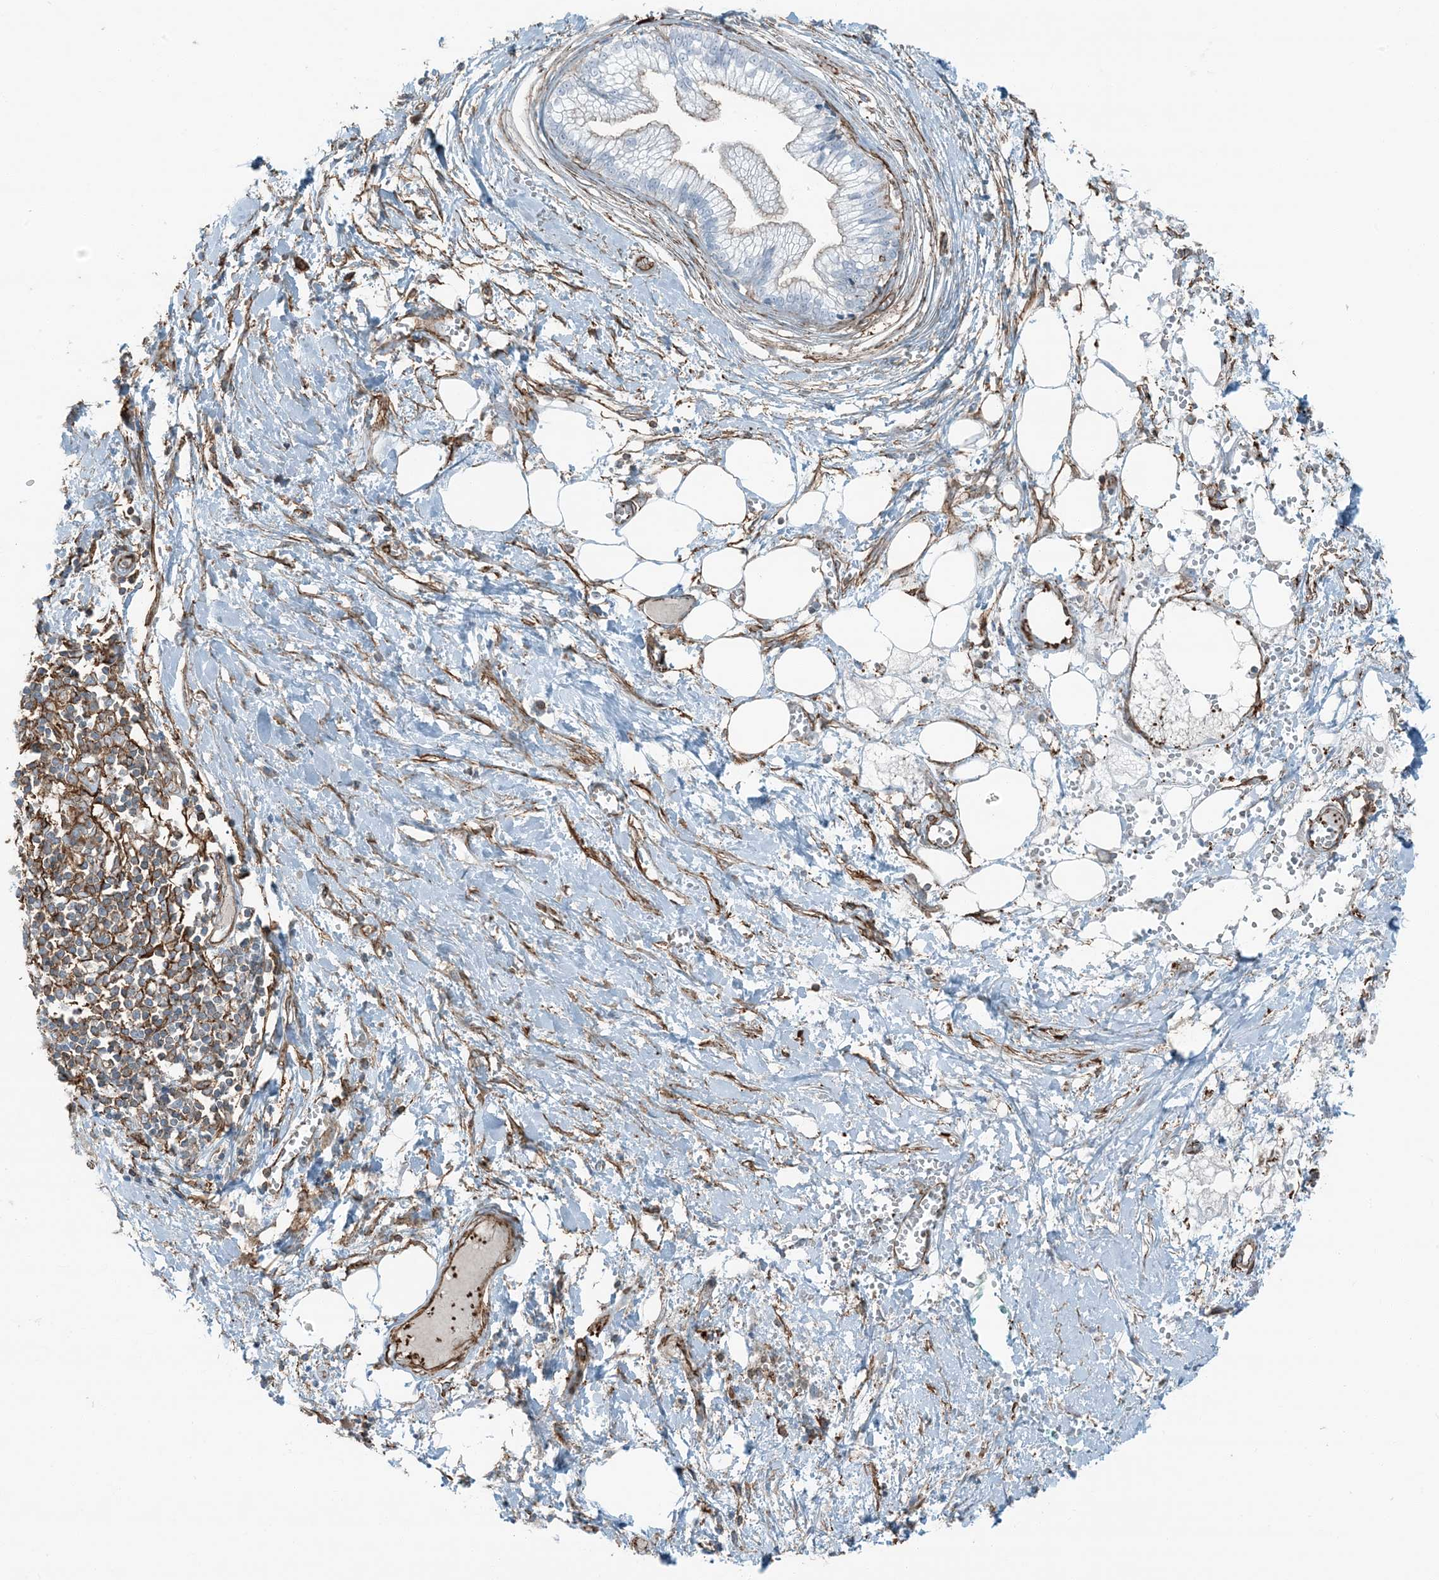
{"staining": {"intensity": "negative", "quantity": "none", "location": "none"}, "tissue": "pancreatic cancer", "cell_type": "Tumor cells", "image_type": "cancer", "snomed": [{"axis": "morphology", "description": "Adenocarcinoma, NOS"}, {"axis": "topography", "description": "Pancreas"}], "caption": "This is an immunohistochemistry (IHC) histopathology image of human pancreatic adenocarcinoma. There is no positivity in tumor cells.", "gene": "APOBEC3C", "patient": {"sex": "male", "age": 68}}